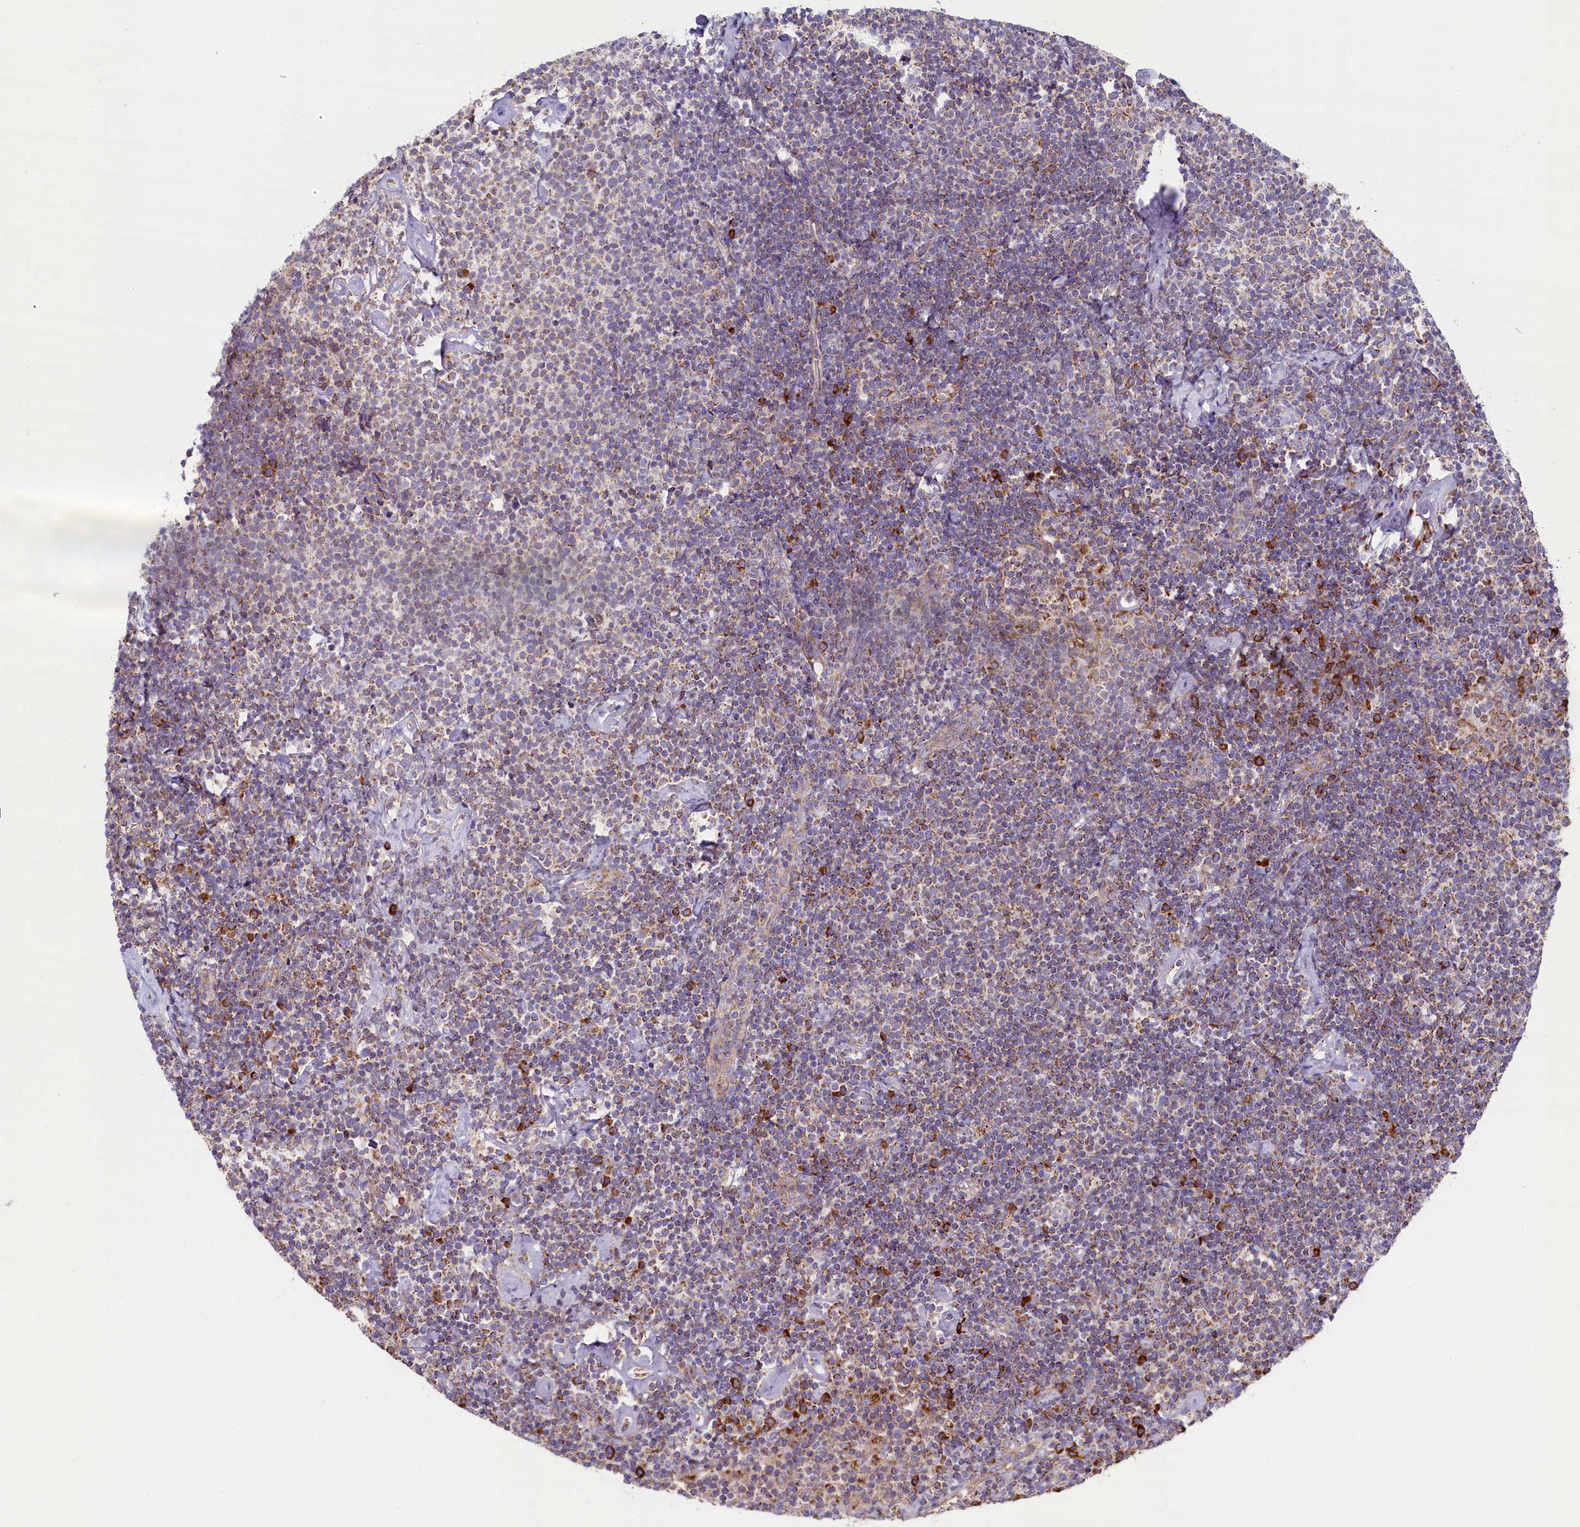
{"staining": {"intensity": "moderate", "quantity": "<25%", "location": "cytoplasmic/membranous"}, "tissue": "lymphoma", "cell_type": "Tumor cells", "image_type": "cancer", "snomed": [{"axis": "morphology", "description": "Malignant lymphoma, non-Hodgkin's type, High grade"}, {"axis": "topography", "description": "Lymph node"}], "caption": "The micrograph displays immunohistochemical staining of high-grade malignant lymphoma, non-Hodgkin's type. There is moderate cytoplasmic/membranous staining is seen in about <25% of tumor cells.", "gene": "ZSWIM1", "patient": {"sex": "male", "age": 61}}